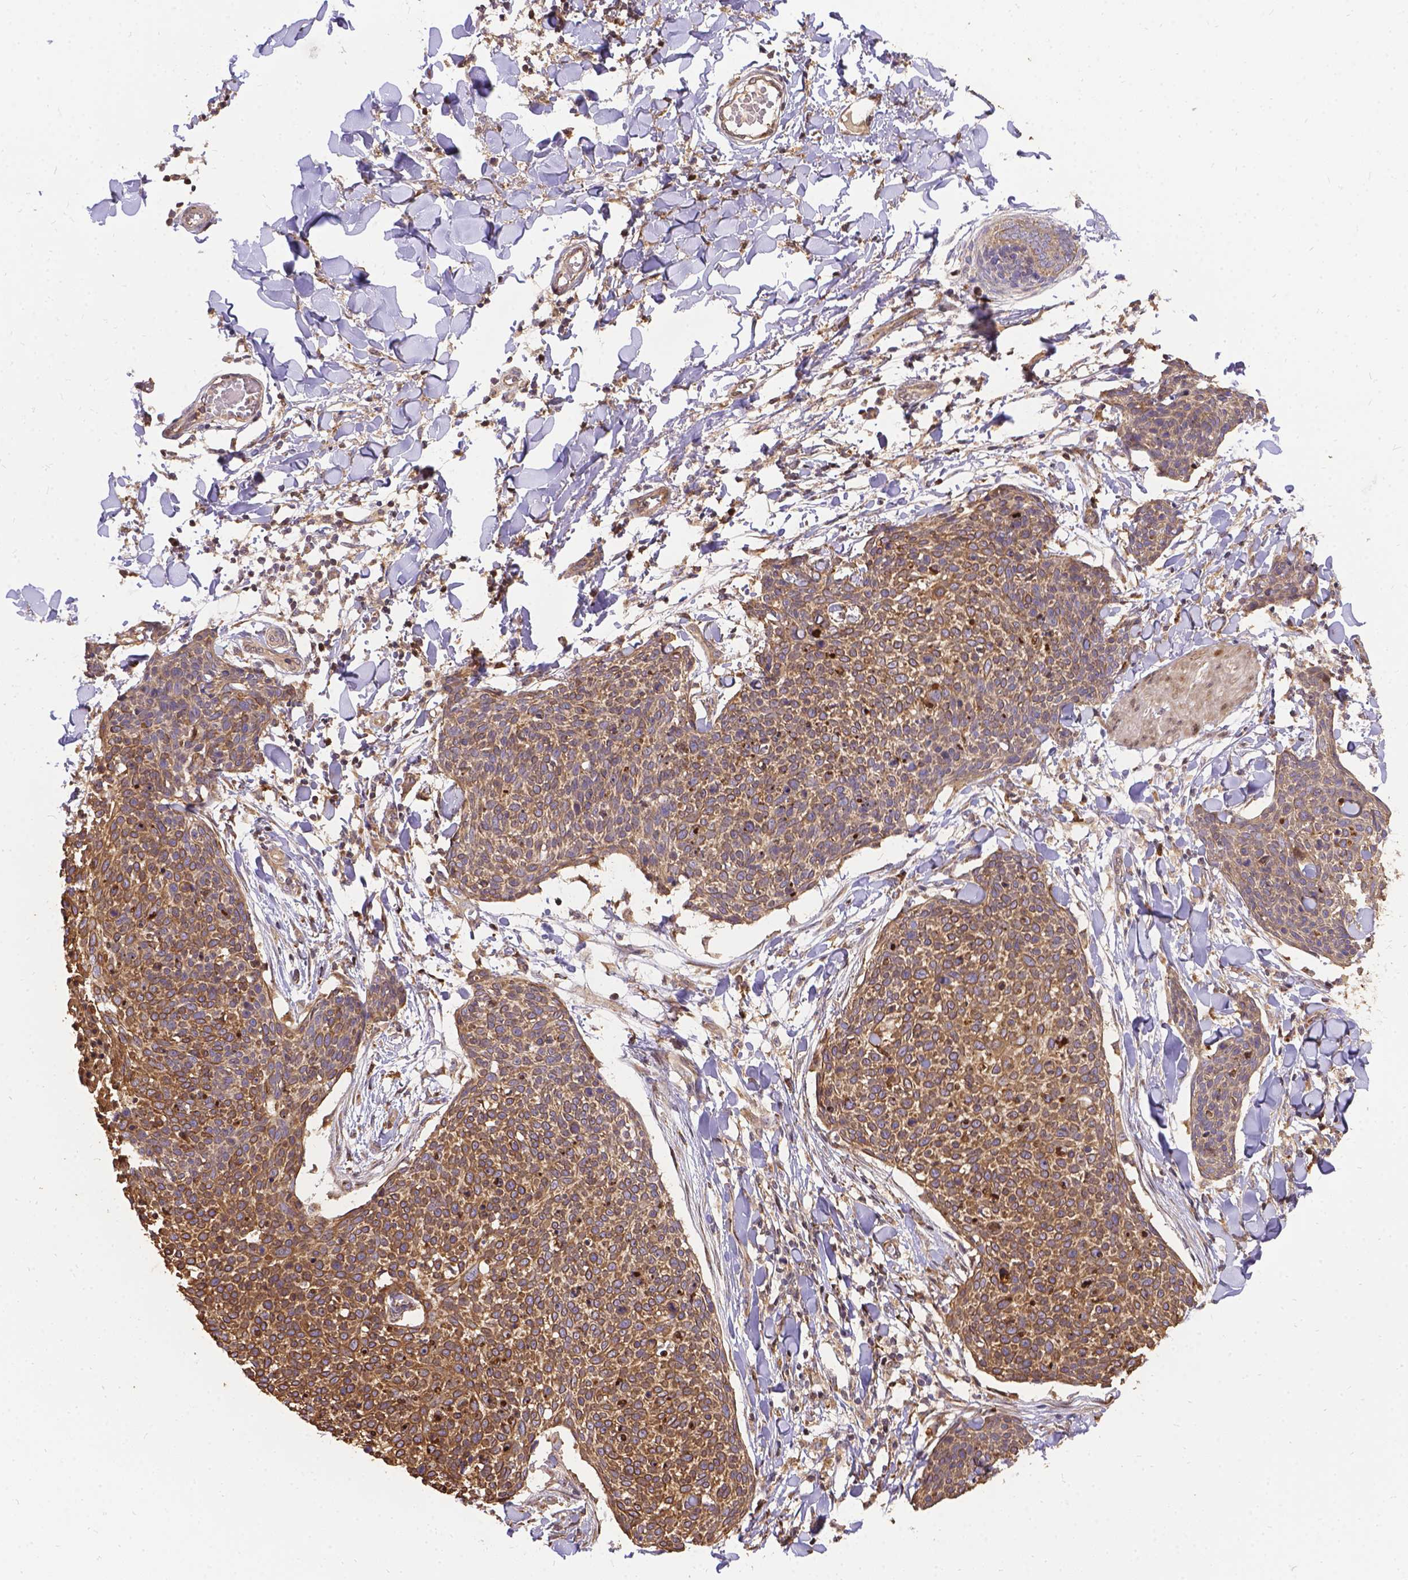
{"staining": {"intensity": "weak", "quantity": ">75%", "location": "cytoplasmic/membranous"}, "tissue": "skin cancer", "cell_type": "Tumor cells", "image_type": "cancer", "snomed": [{"axis": "morphology", "description": "Squamous cell carcinoma, NOS"}, {"axis": "topography", "description": "Skin"}, {"axis": "topography", "description": "Vulva"}], "caption": "IHC (DAB (3,3'-diaminobenzidine)) staining of skin cancer displays weak cytoplasmic/membranous protein expression in approximately >75% of tumor cells.", "gene": "DENND6A", "patient": {"sex": "female", "age": 75}}